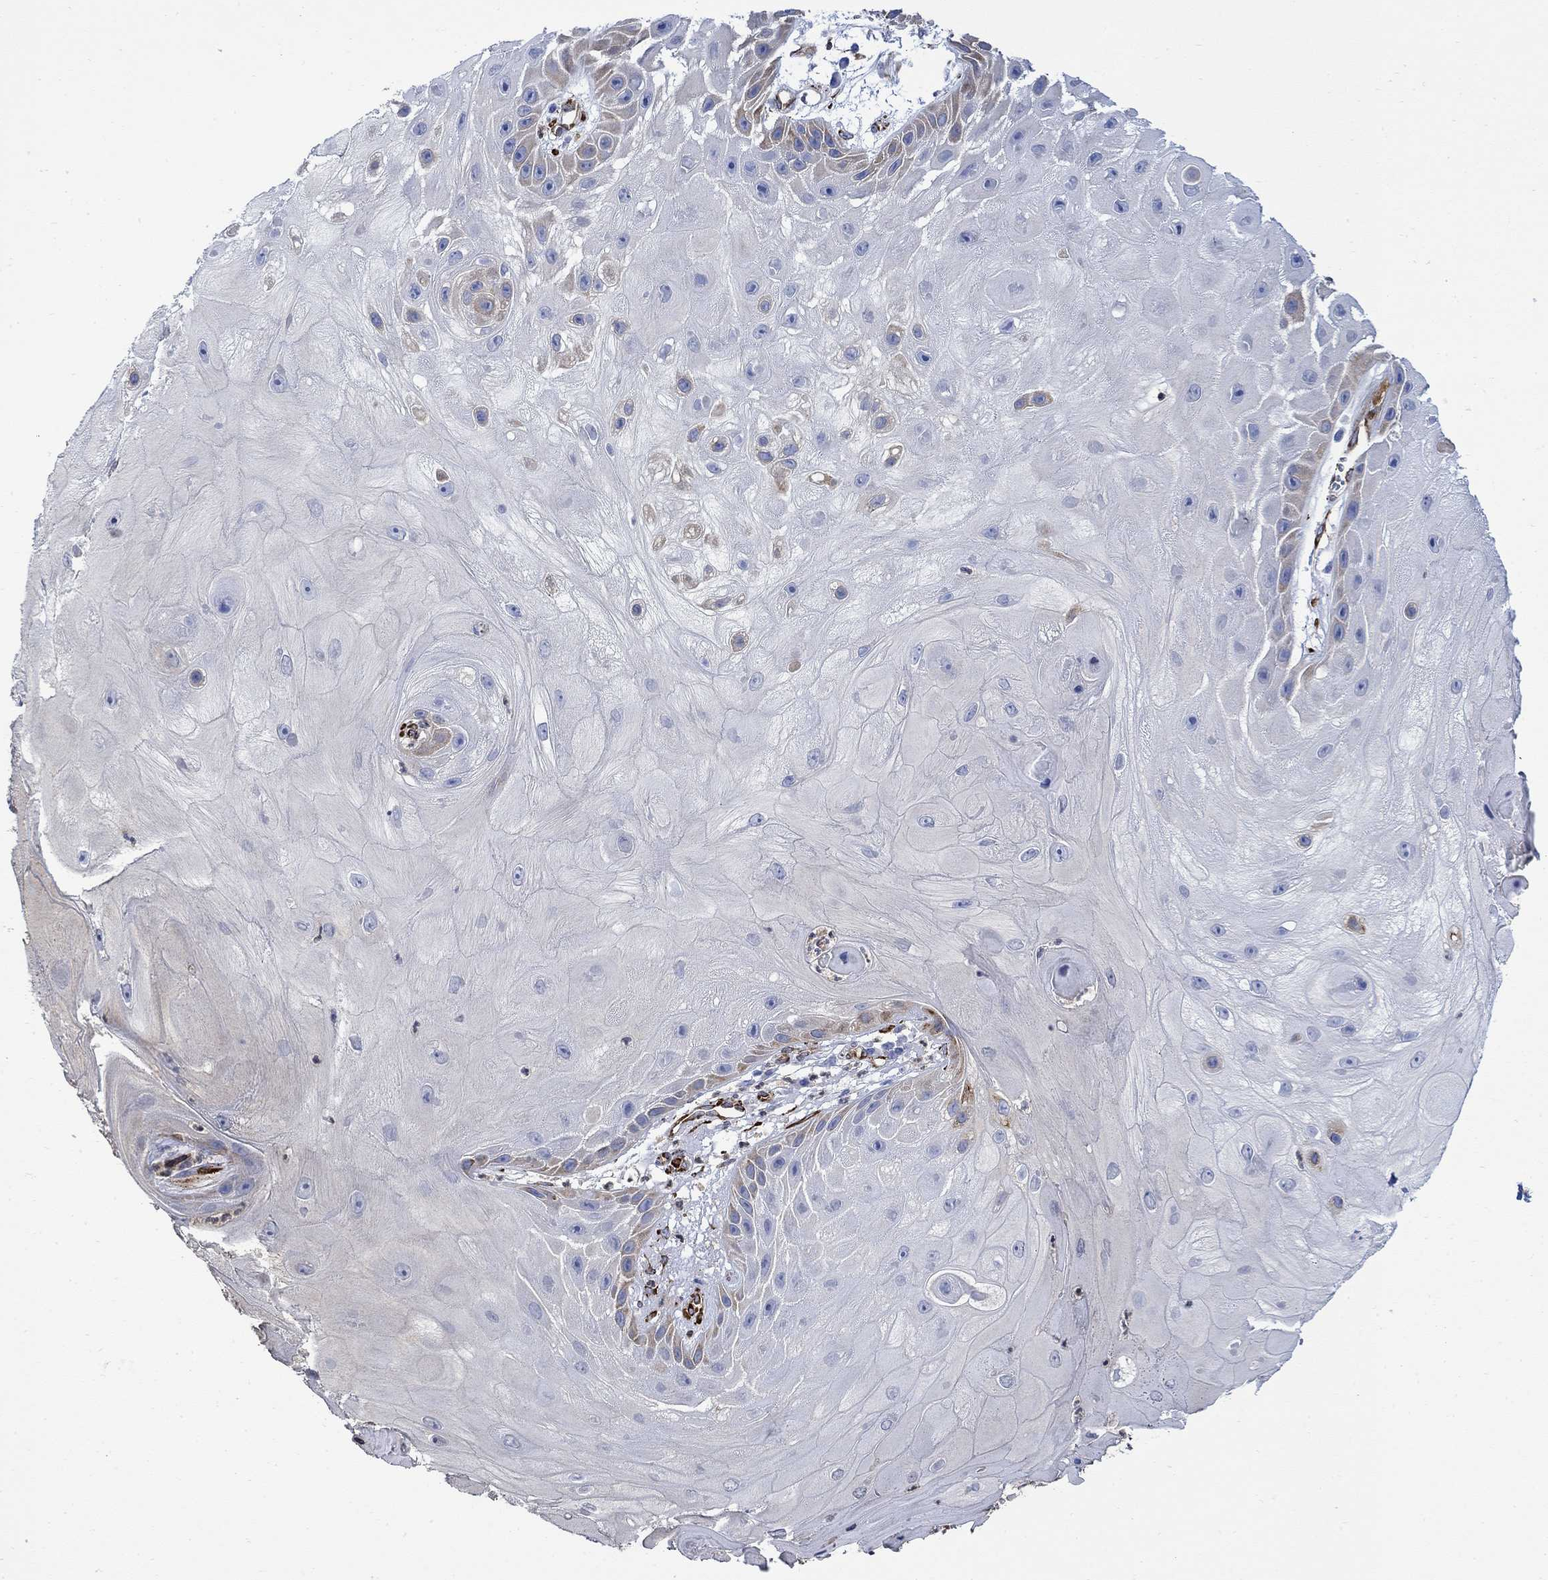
{"staining": {"intensity": "weak", "quantity": "<25%", "location": "cytoplasmic/membranous"}, "tissue": "skin cancer", "cell_type": "Tumor cells", "image_type": "cancer", "snomed": [{"axis": "morphology", "description": "Normal tissue, NOS"}, {"axis": "morphology", "description": "Squamous cell carcinoma, NOS"}, {"axis": "topography", "description": "Skin"}], "caption": "There is no significant positivity in tumor cells of squamous cell carcinoma (skin).", "gene": "TGM2", "patient": {"sex": "male", "age": 79}}